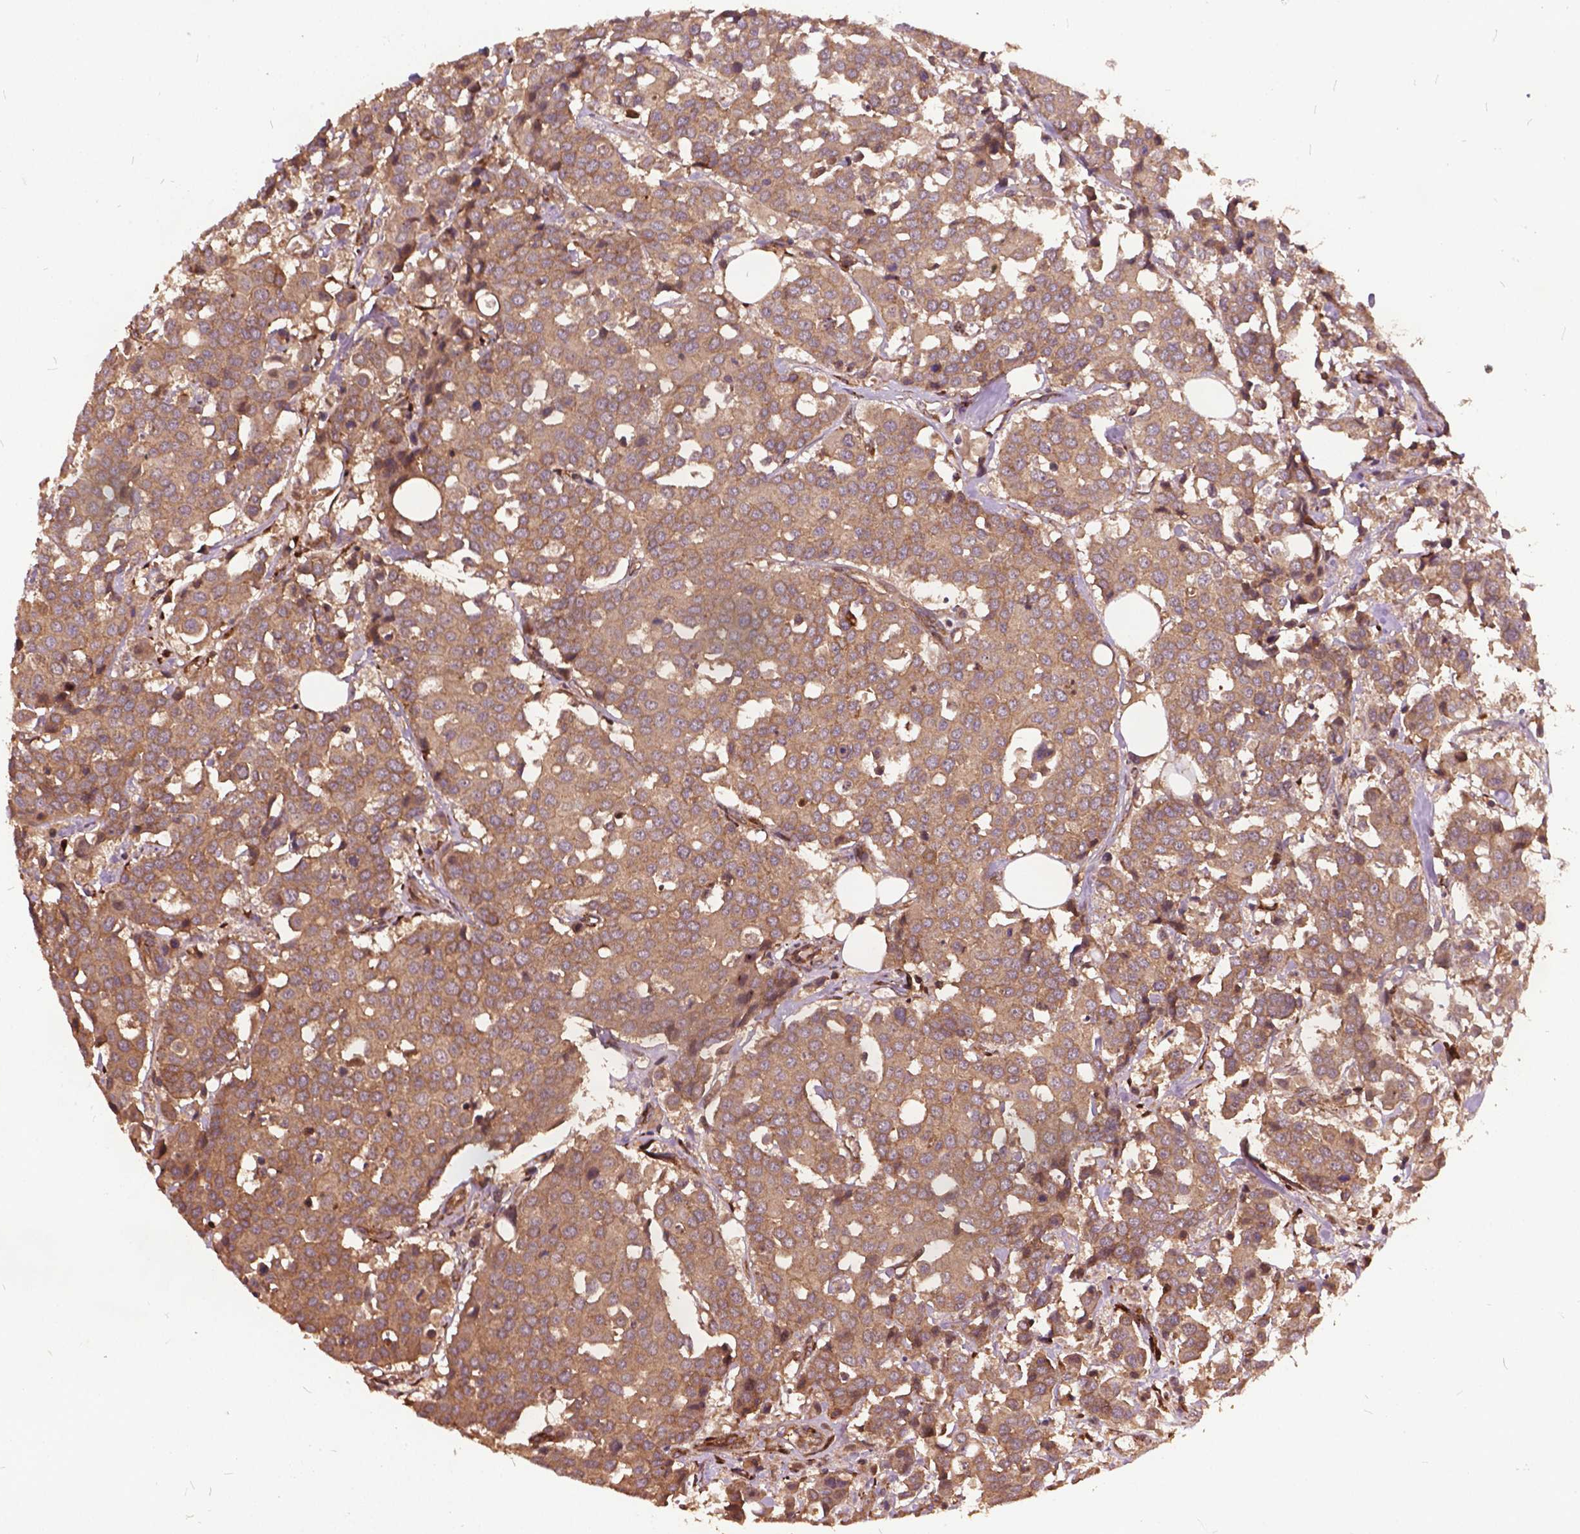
{"staining": {"intensity": "moderate", "quantity": ">75%", "location": "cytoplasmic/membranous"}, "tissue": "carcinoid", "cell_type": "Tumor cells", "image_type": "cancer", "snomed": [{"axis": "morphology", "description": "Carcinoid, malignant, NOS"}, {"axis": "topography", "description": "Colon"}], "caption": "IHC micrograph of human carcinoid stained for a protein (brown), which exhibits medium levels of moderate cytoplasmic/membranous staining in about >75% of tumor cells.", "gene": "UBXN2A", "patient": {"sex": "male", "age": 81}}